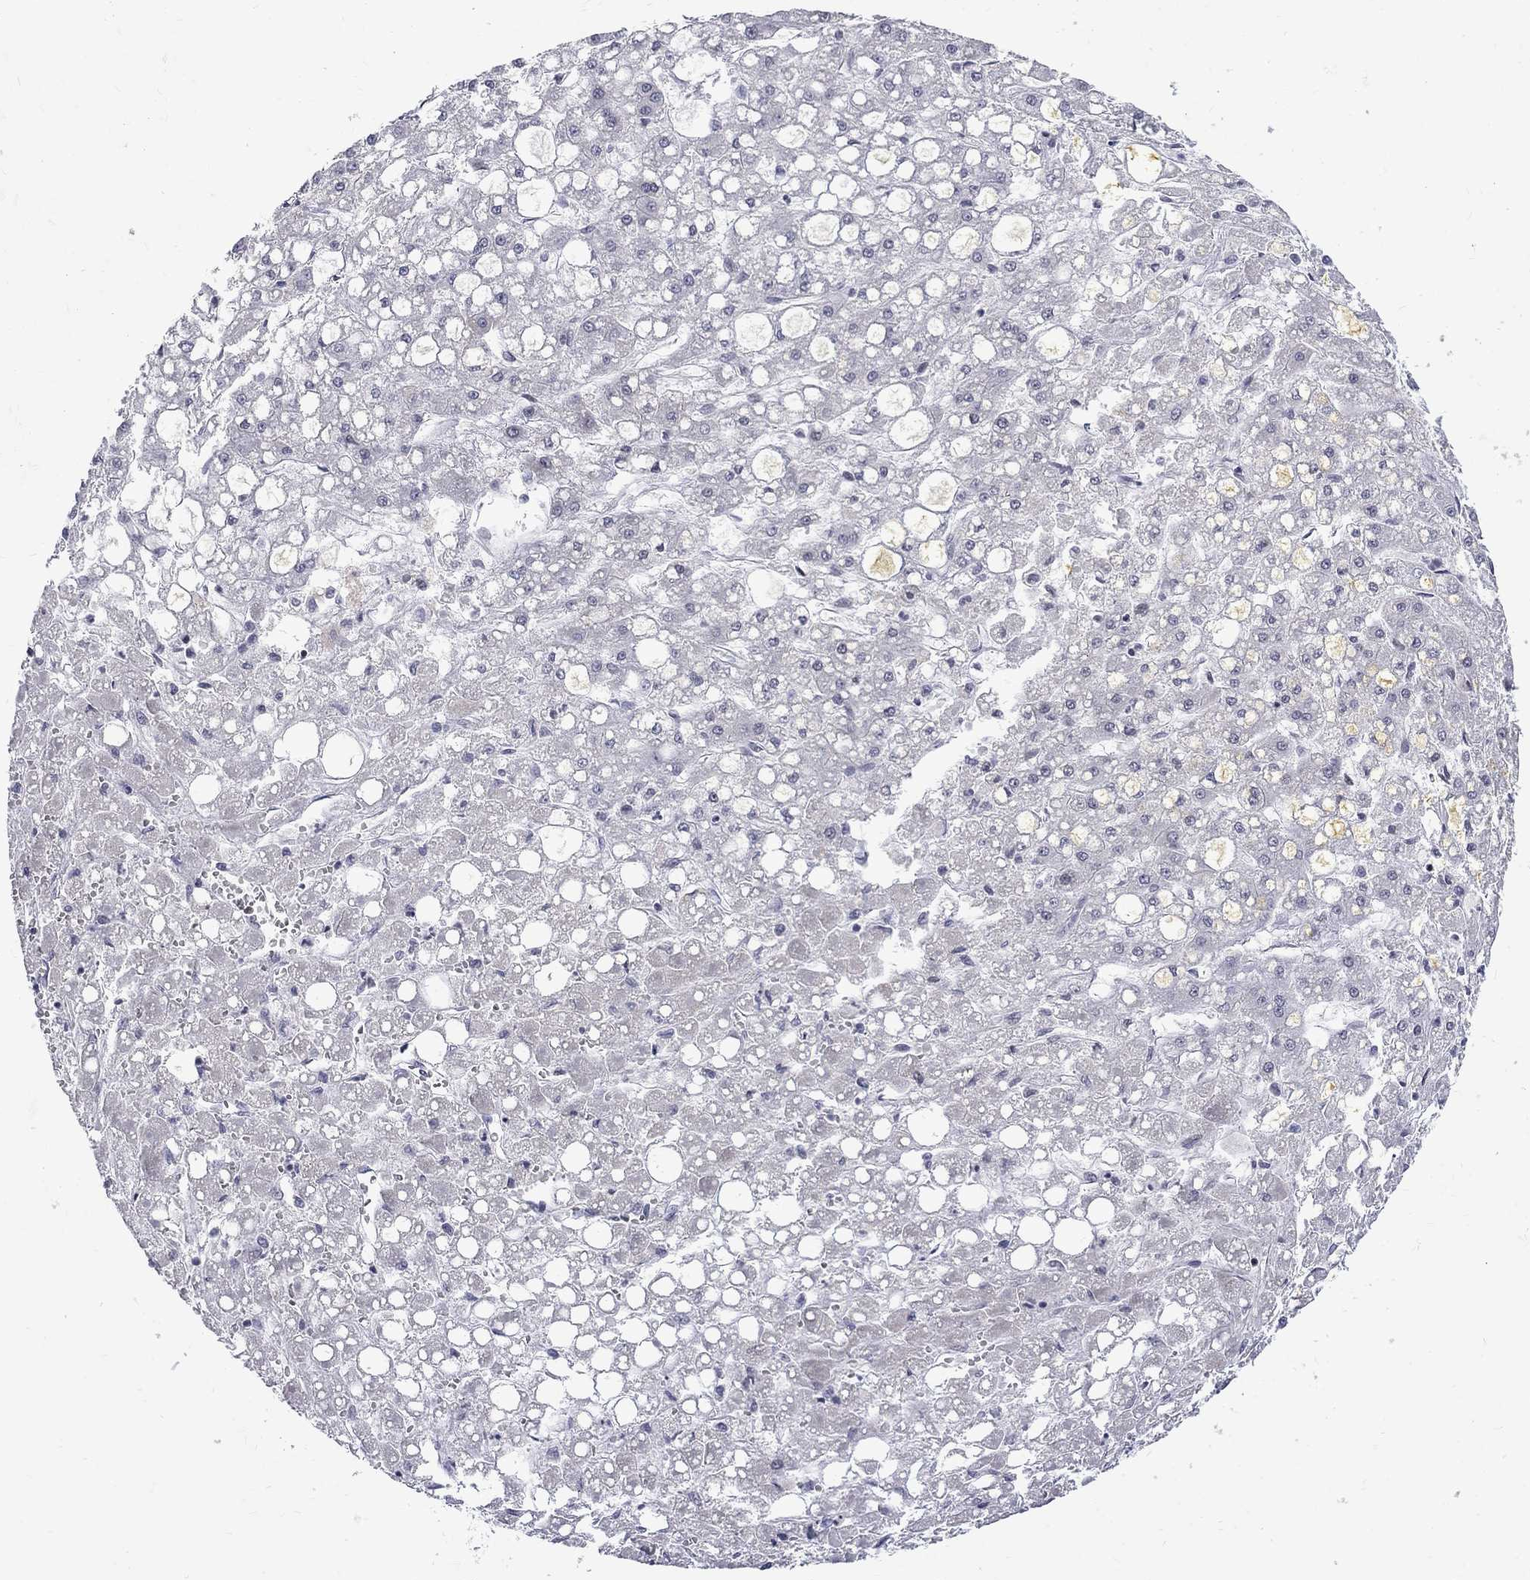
{"staining": {"intensity": "negative", "quantity": "none", "location": "none"}, "tissue": "liver cancer", "cell_type": "Tumor cells", "image_type": "cancer", "snomed": [{"axis": "morphology", "description": "Carcinoma, Hepatocellular, NOS"}, {"axis": "topography", "description": "Liver"}], "caption": "A histopathology image of hepatocellular carcinoma (liver) stained for a protein reveals no brown staining in tumor cells. (Brightfield microscopy of DAB IHC at high magnification).", "gene": "SH2B1", "patient": {"sex": "male", "age": 67}}